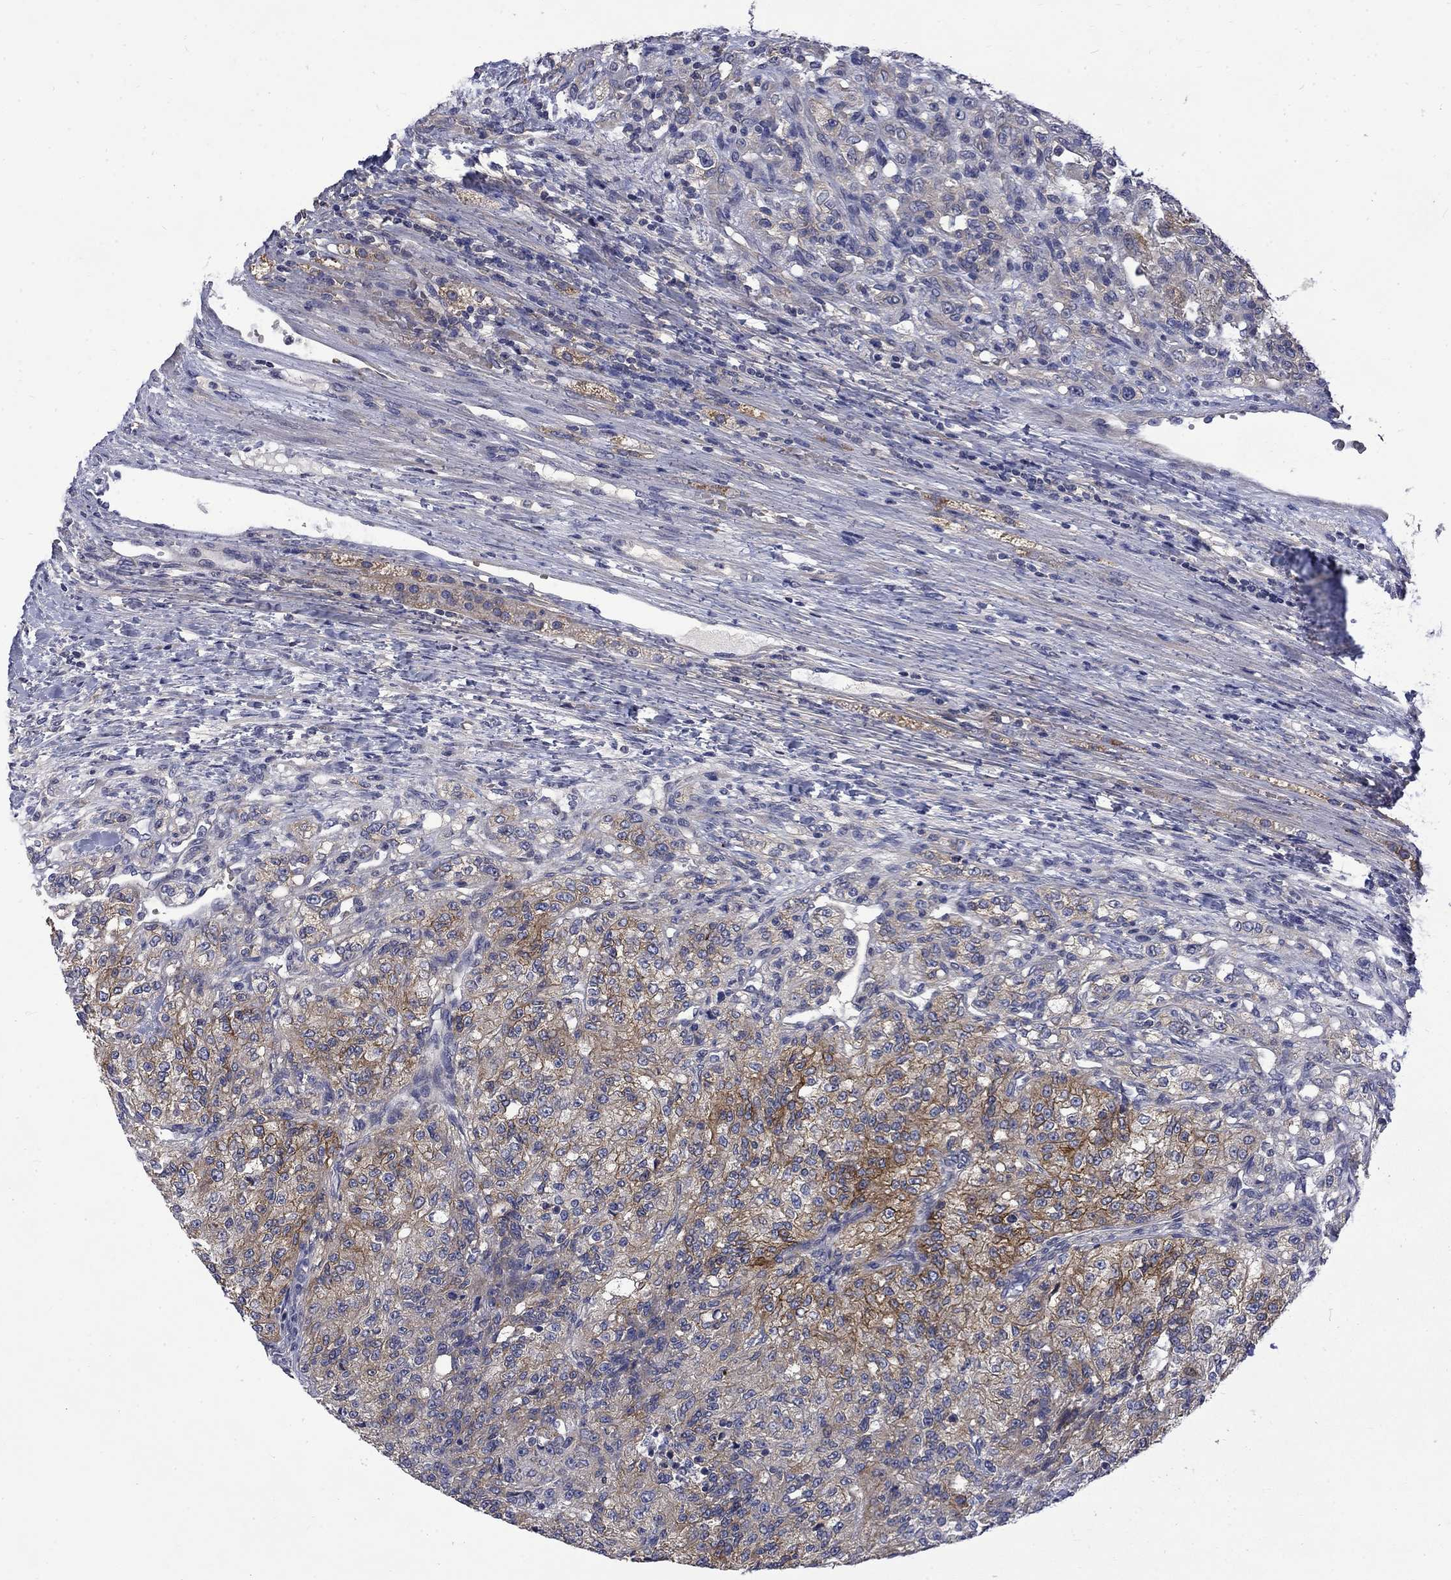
{"staining": {"intensity": "strong", "quantity": "<25%", "location": "cytoplasmic/membranous"}, "tissue": "renal cancer", "cell_type": "Tumor cells", "image_type": "cancer", "snomed": [{"axis": "morphology", "description": "Adenocarcinoma, NOS"}, {"axis": "topography", "description": "Kidney"}], "caption": "Strong cytoplasmic/membranous protein expression is appreciated in about <25% of tumor cells in renal cancer (adenocarcinoma).", "gene": "HSPA12A", "patient": {"sex": "female", "age": 63}}